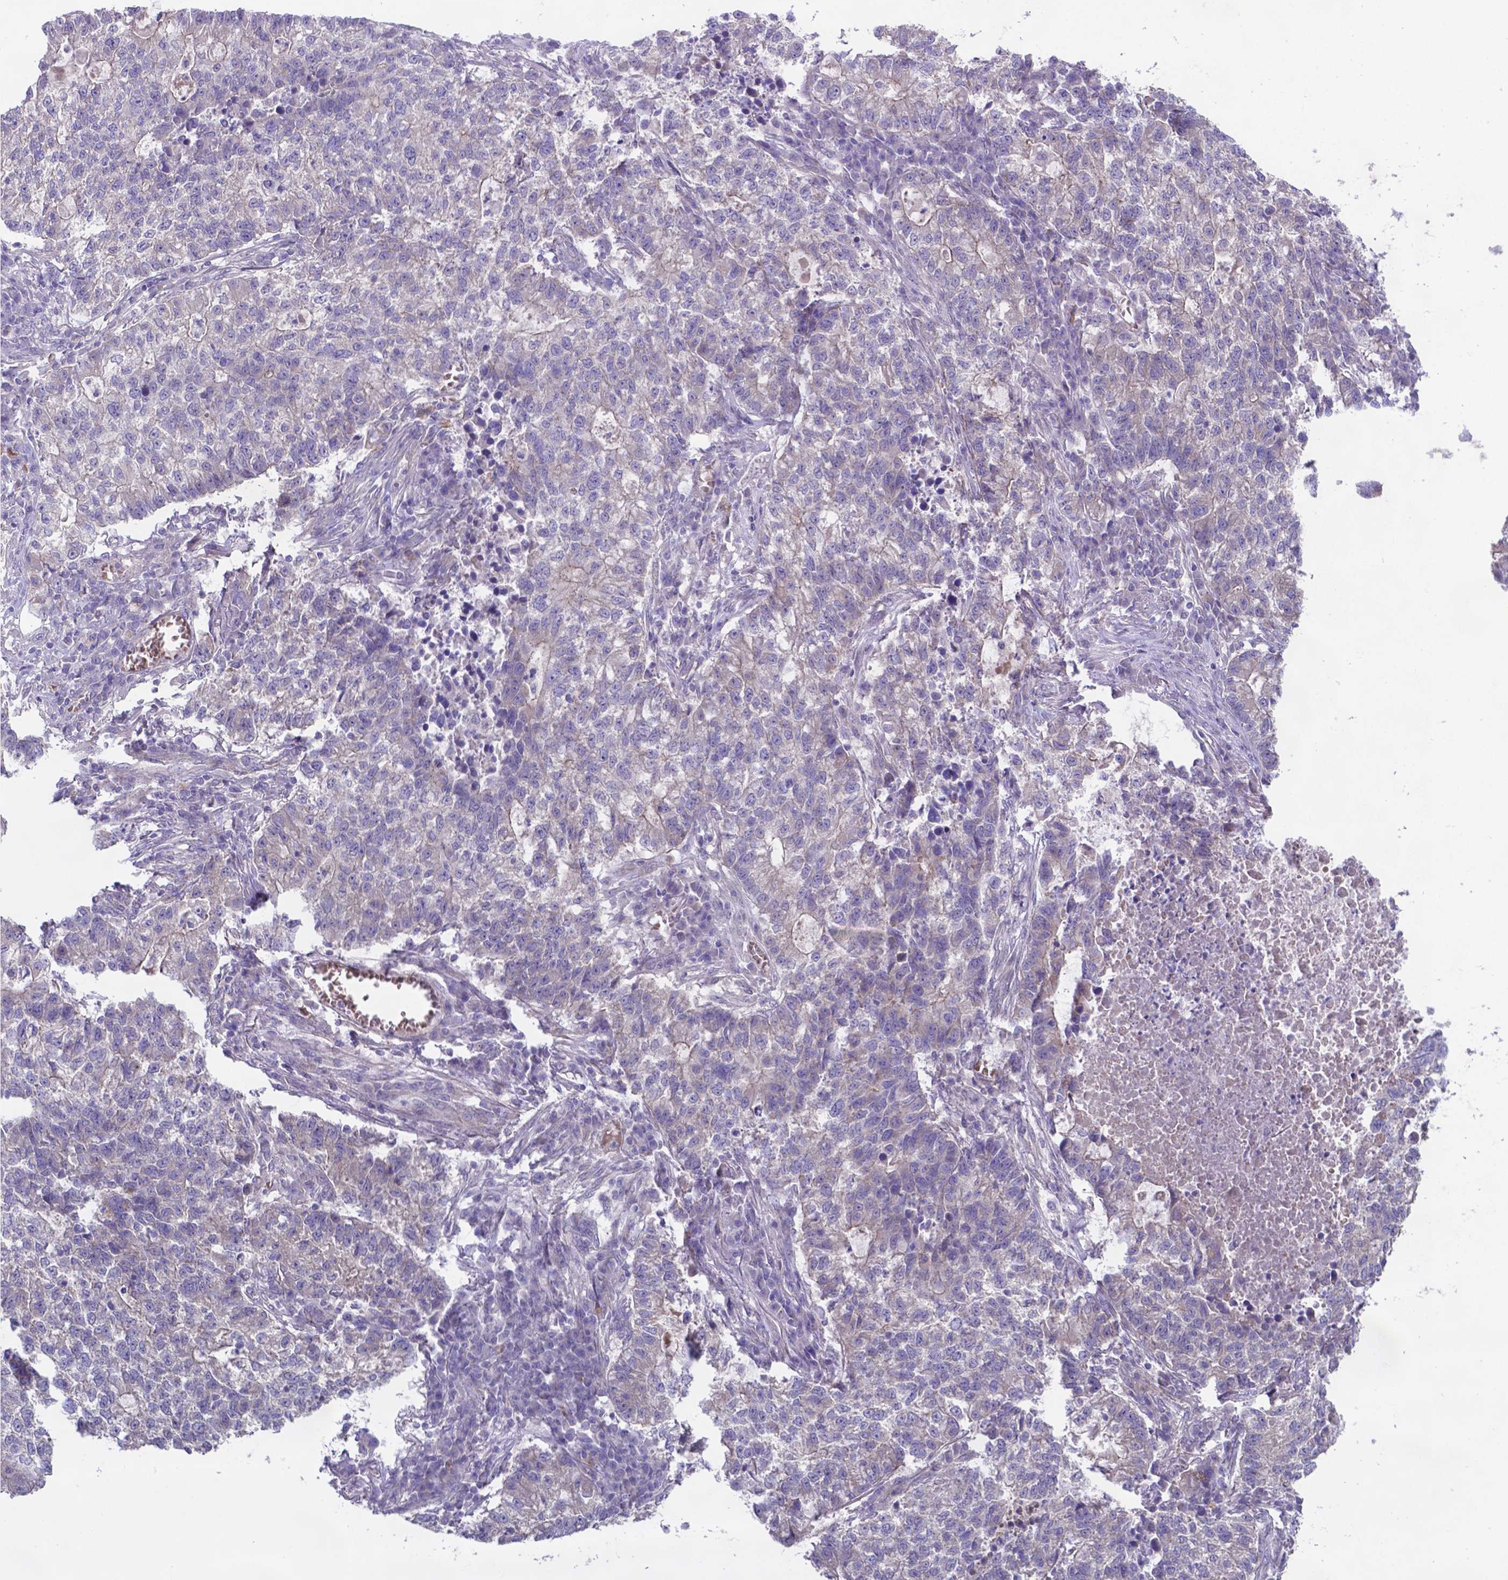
{"staining": {"intensity": "negative", "quantity": "none", "location": "none"}, "tissue": "lung cancer", "cell_type": "Tumor cells", "image_type": "cancer", "snomed": [{"axis": "morphology", "description": "Adenocarcinoma, NOS"}, {"axis": "topography", "description": "Lung"}], "caption": "There is no significant positivity in tumor cells of adenocarcinoma (lung).", "gene": "TYRO3", "patient": {"sex": "male", "age": 57}}